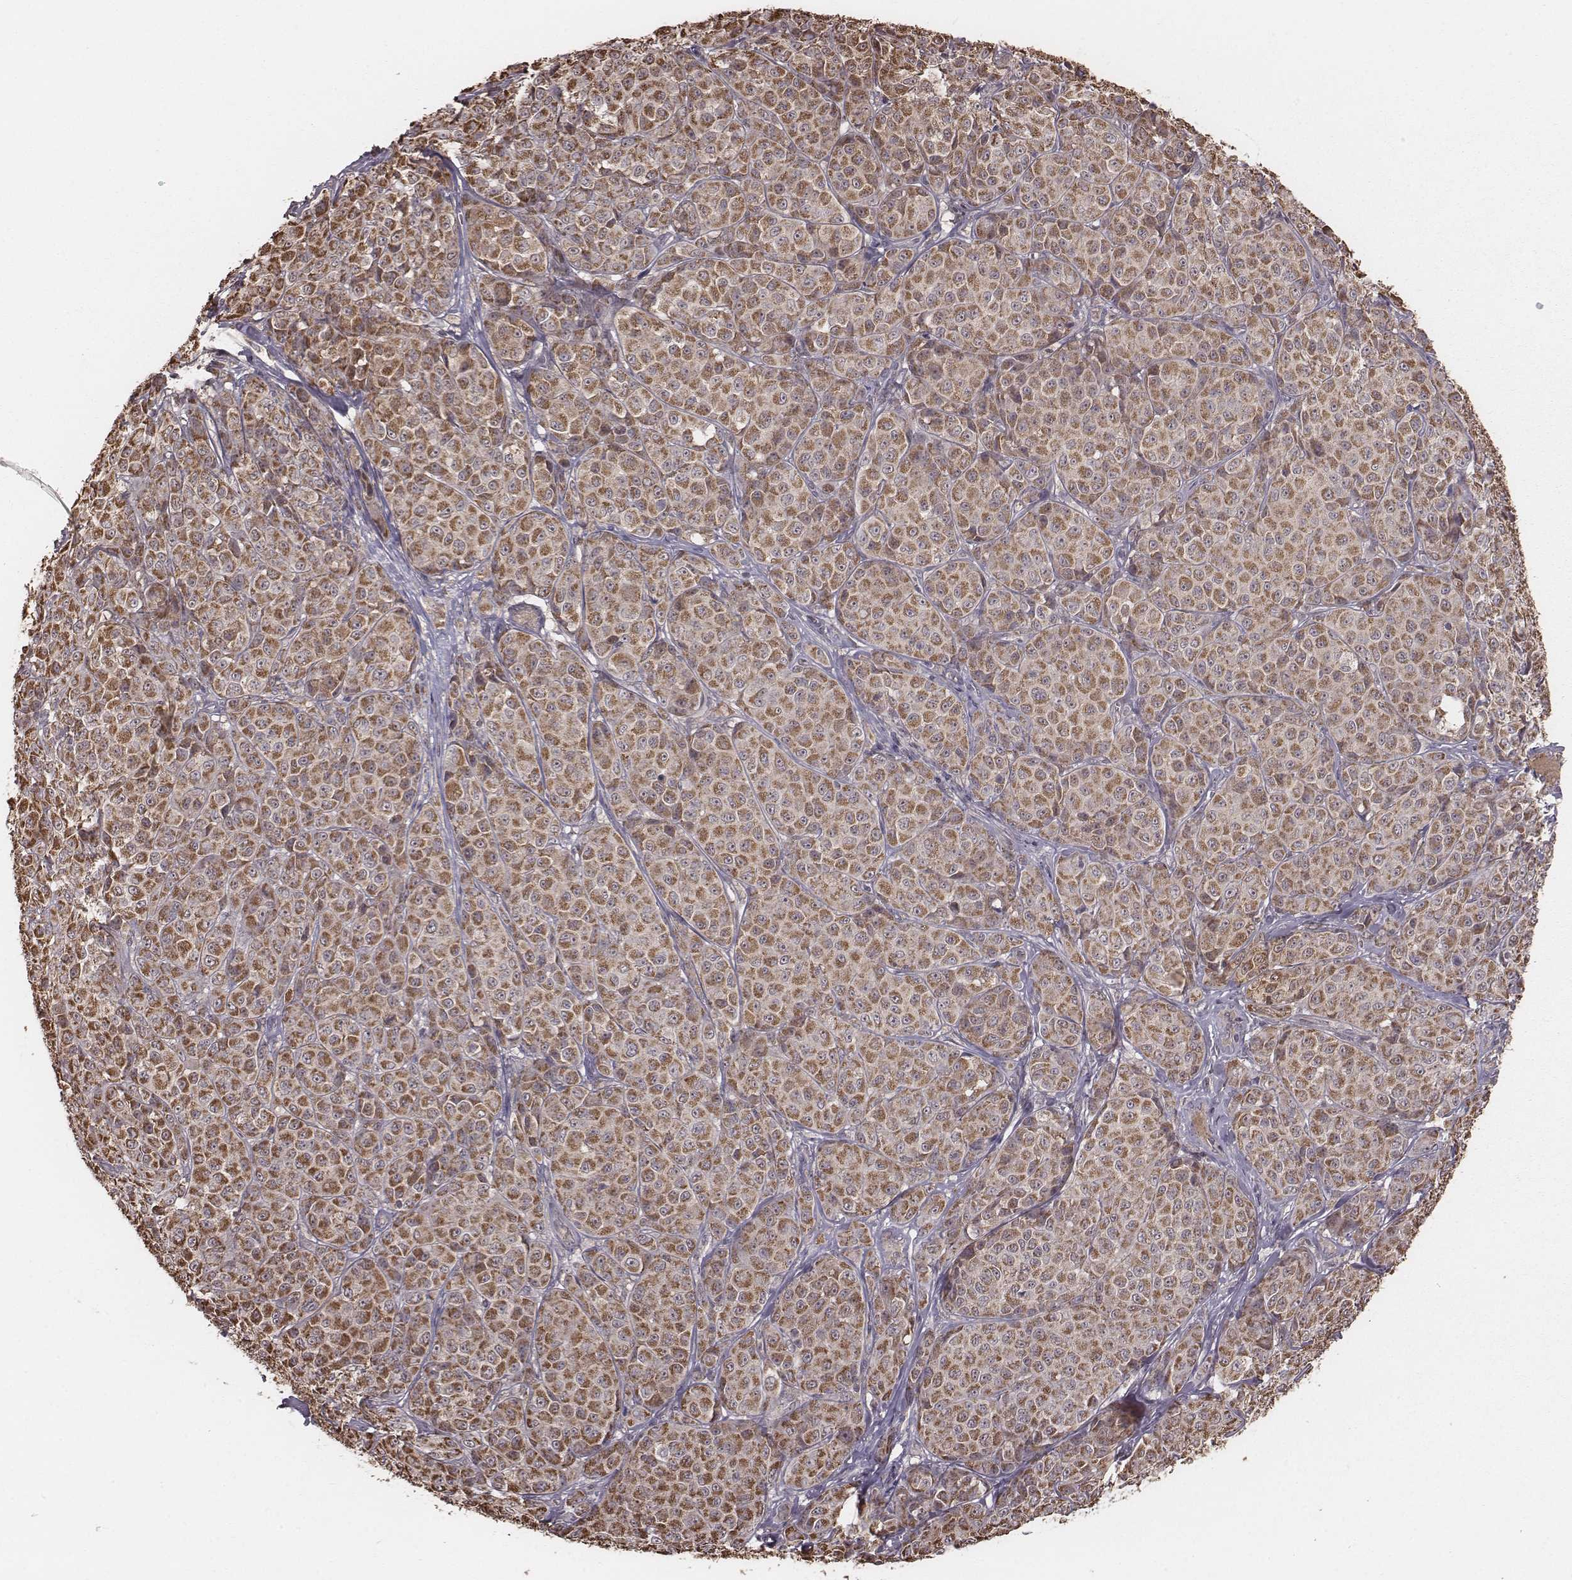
{"staining": {"intensity": "strong", "quantity": ">75%", "location": "cytoplasmic/membranous"}, "tissue": "melanoma", "cell_type": "Tumor cells", "image_type": "cancer", "snomed": [{"axis": "morphology", "description": "Malignant melanoma, NOS"}, {"axis": "topography", "description": "Skin"}], "caption": "Melanoma stained for a protein (brown) demonstrates strong cytoplasmic/membranous positive expression in about >75% of tumor cells.", "gene": "PDCD2L", "patient": {"sex": "male", "age": 89}}